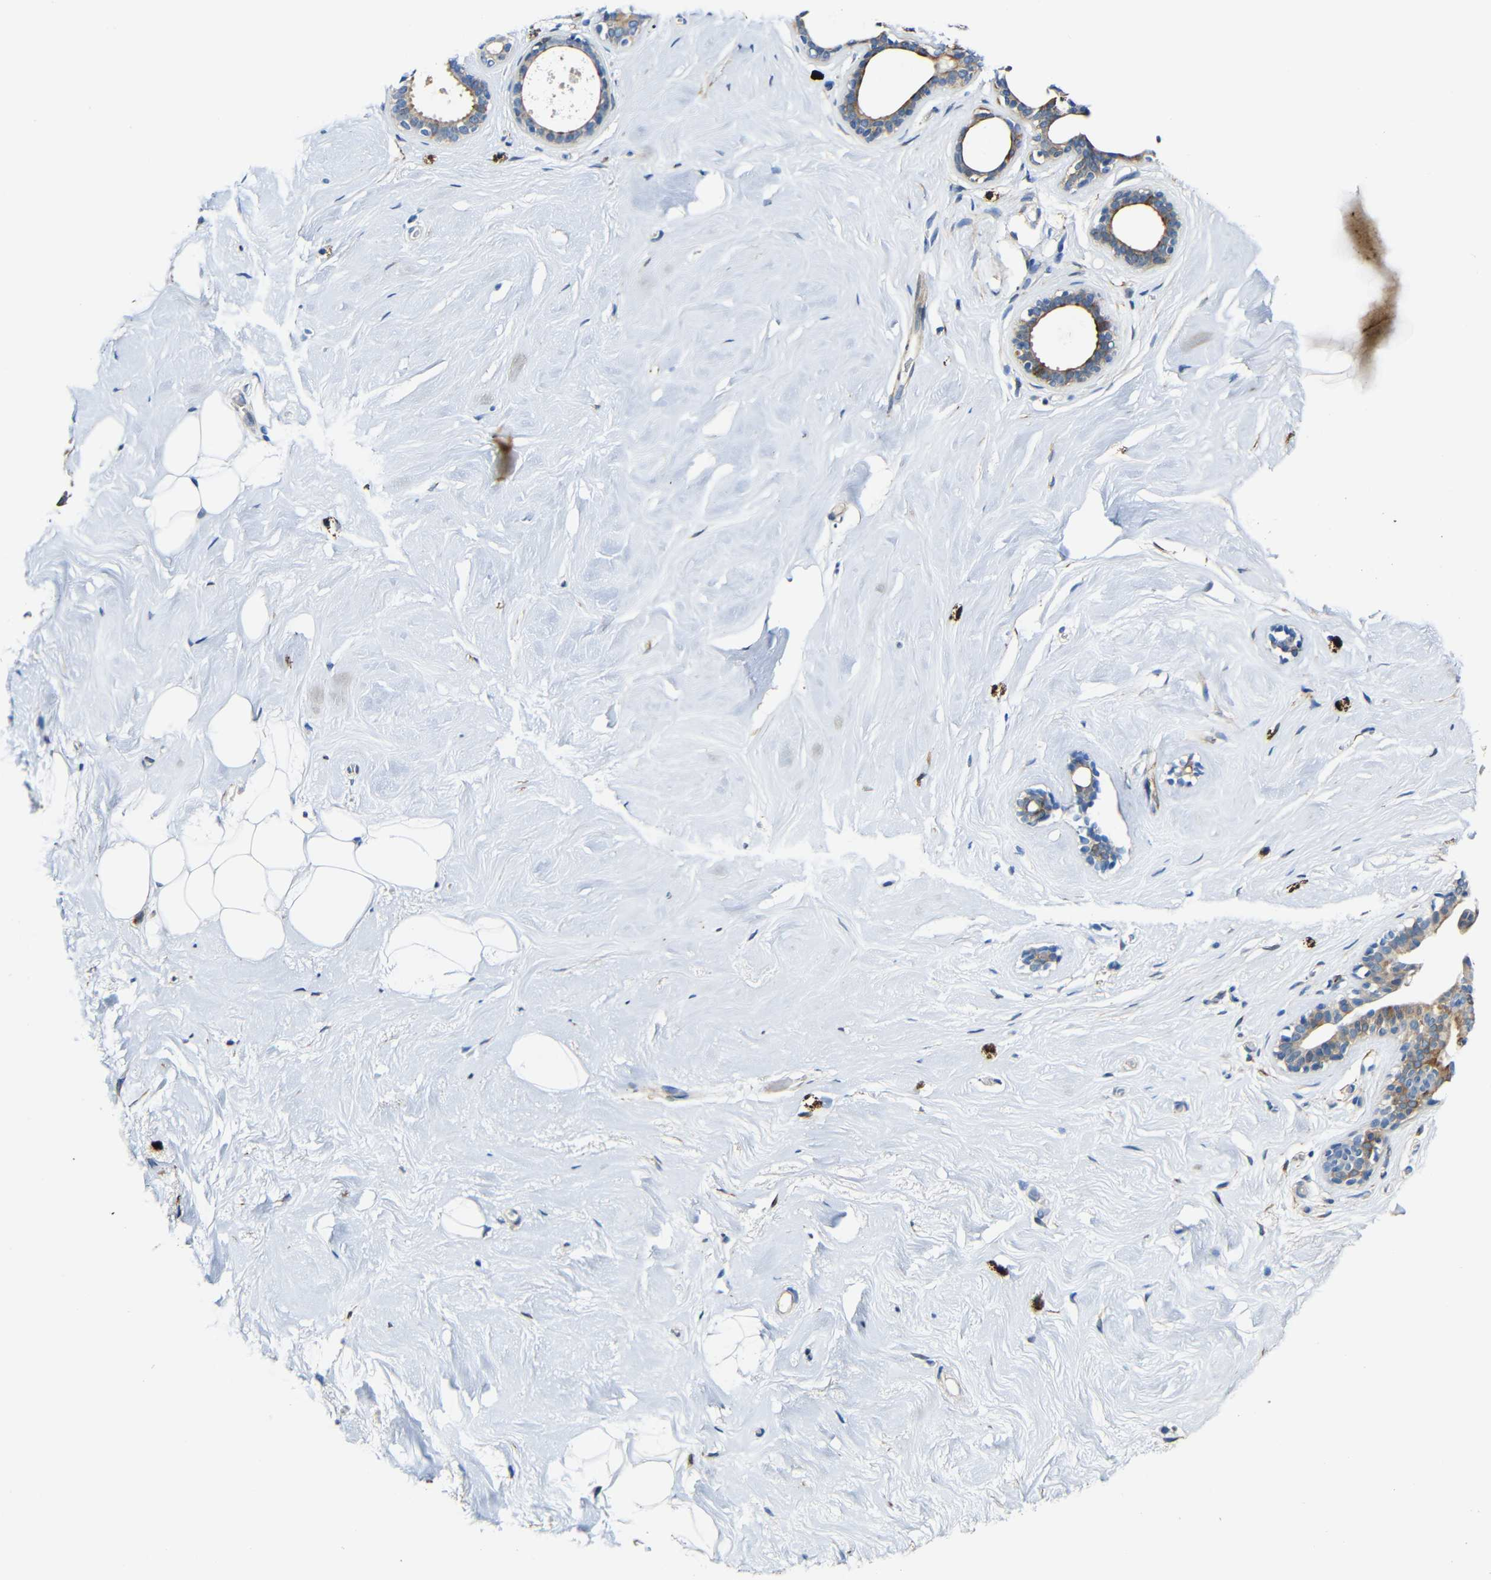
{"staining": {"intensity": "negative", "quantity": "none", "location": "none"}, "tissue": "breast", "cell_type": "Adipocytes", "image_type": "normal", "snomed": [{"axis": "morphology", "description": "Normal tissue, NOS"}, {"axis": "topography", "description": "Breast"}], "caption": "This is an IHC image of benign breast. There is no expression in adipocytes.", "gene": "DCLK1", "patient": {"sex": "female", "age": 75}}